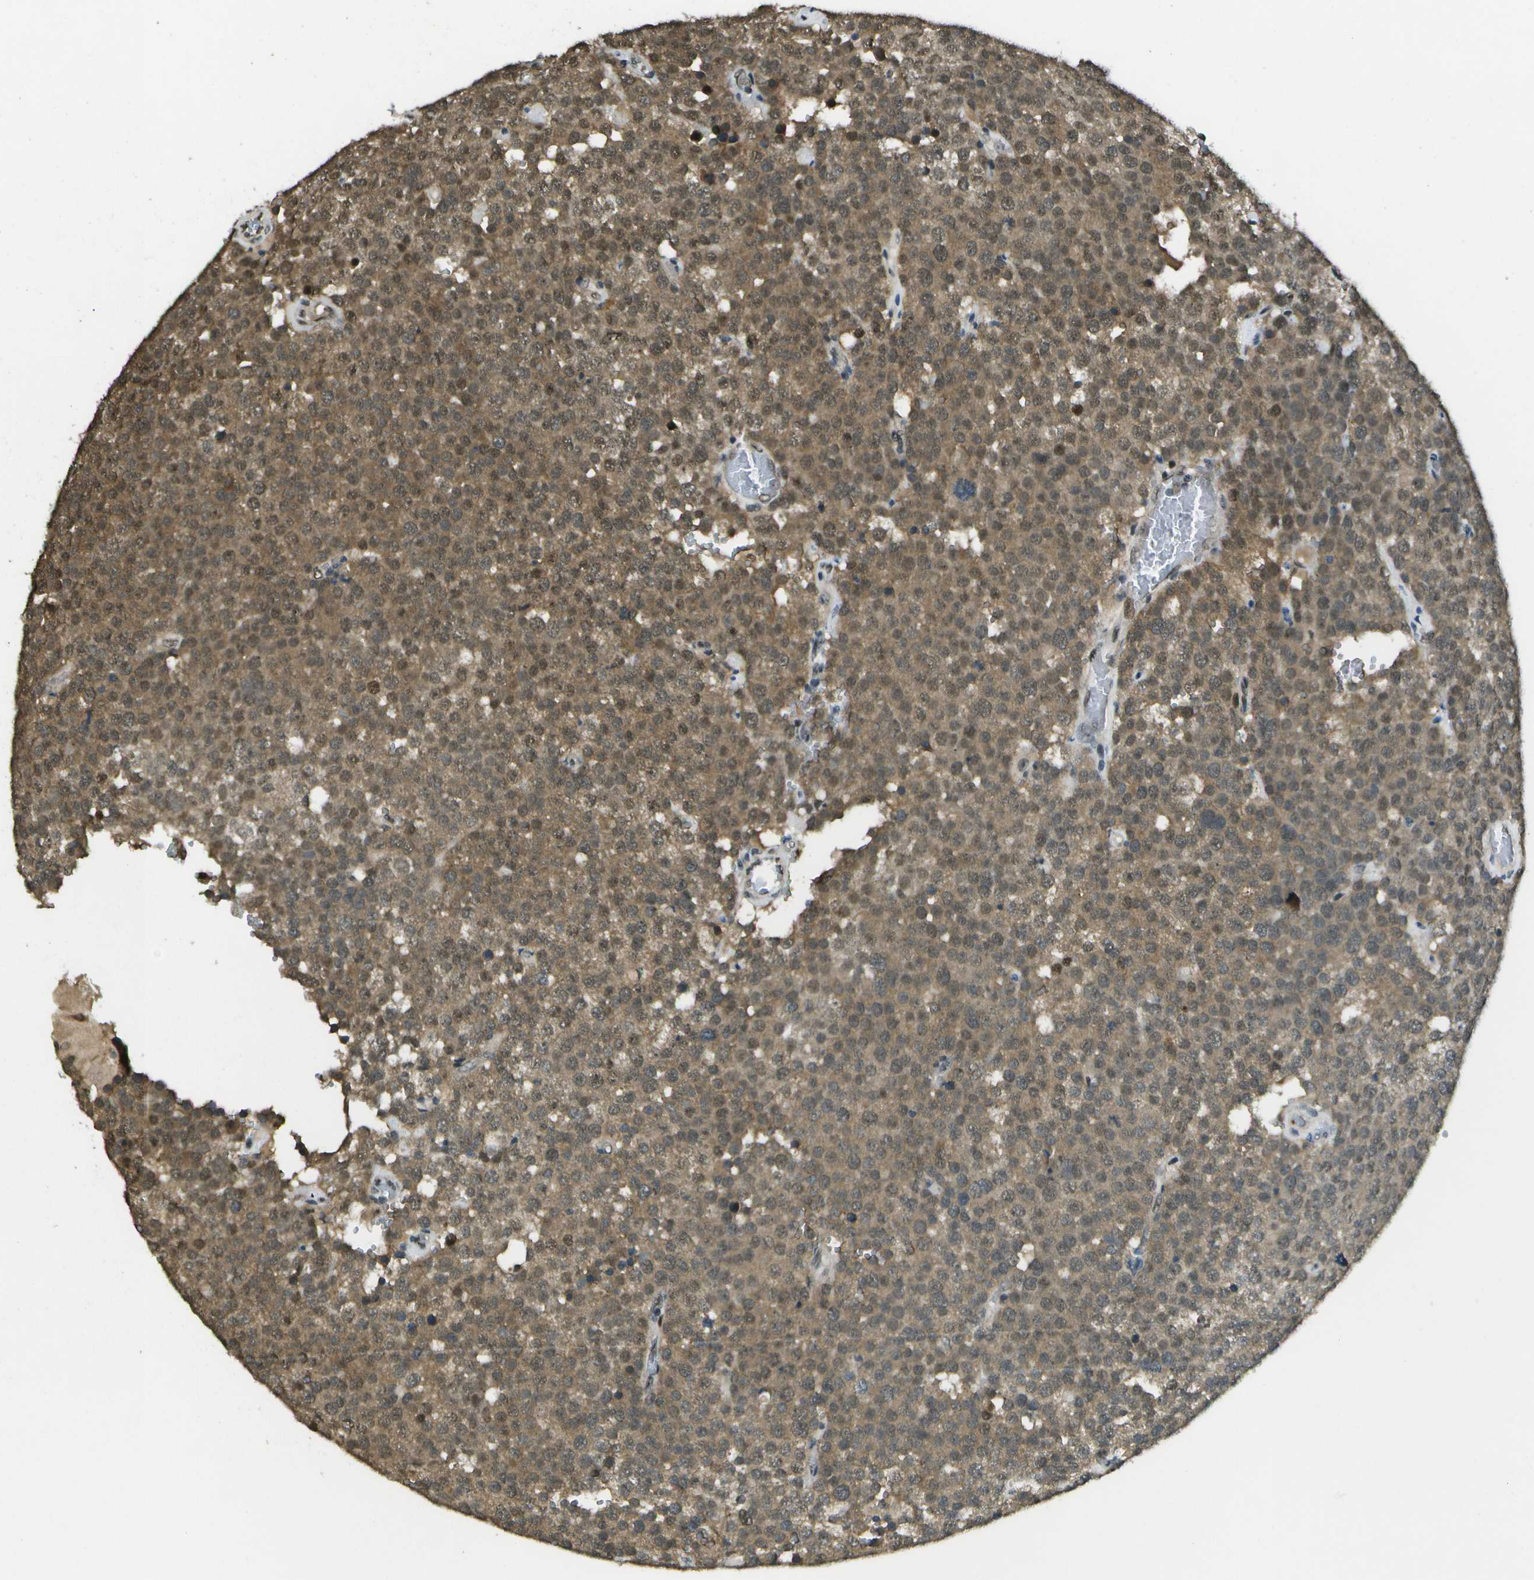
{"staining": {"intensity": "moderate", "quantity": ">75%", "location": "cytoplasmic/membranous,nuclear"}, "tissue": "testis cancer", "cell_type": "Tumor cells", "image_type": "cancer", "snomed": [{"axis": "morphology", "description": "Normal tissue, NOS"}, {"axis": "morphology", "description": "Seminoma, NOS"}, {"axis": "topography", "description": "Testis"}], "caption": "This image displays immunohistochemistry (IHC) staining of human seminoma (testis), with medium moderate cytoplasmic/membranous and nuclear positivity in about >75% of tumor cells.", "gene": "GANC", "patient": {"sex": "male", "age": 71}}